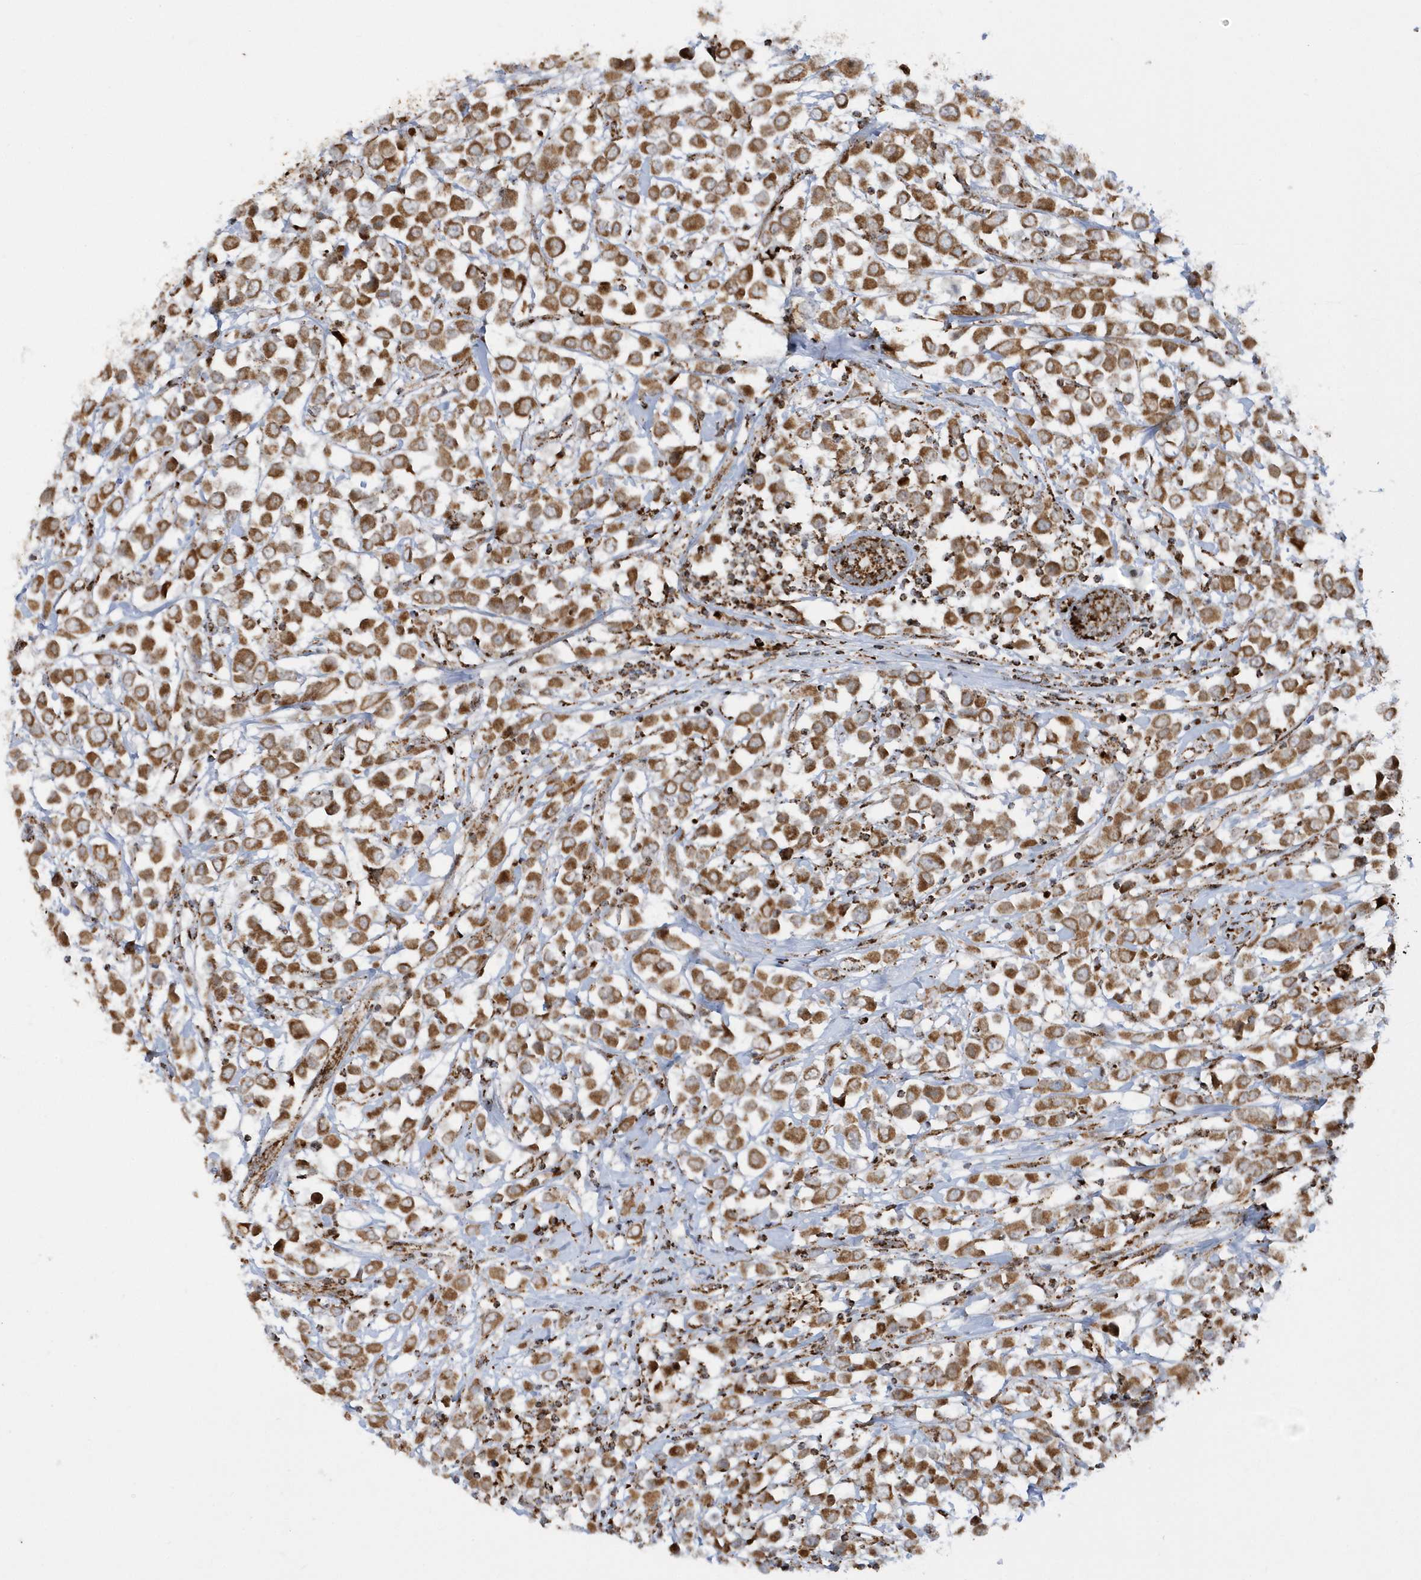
{"staining": {"intensity": "moderate", "quantity": ">75%", "location": "cytoplasmic/membranous"}, "tissue": "breast cancer", "cell_type": "Tumor cells", "image_type": "cancer", "snomed": [{"axis": "morphology", "description": "Duct carcinoma"}, {"axis": "topography", "description": "Breast"}], "caption": "Immunohistochemistry image of neoplastic tissue: human invasive ductal carcinoma (breast) stained using IHC reveals medium levels of moderate protein expression localized specifically in the cytoplasmic/membranous of tumor cells, appearing as a cytoplasmic/membranous brown color.", "gene": "CRY2", "patient": {"sex": "female", "age": 61}}